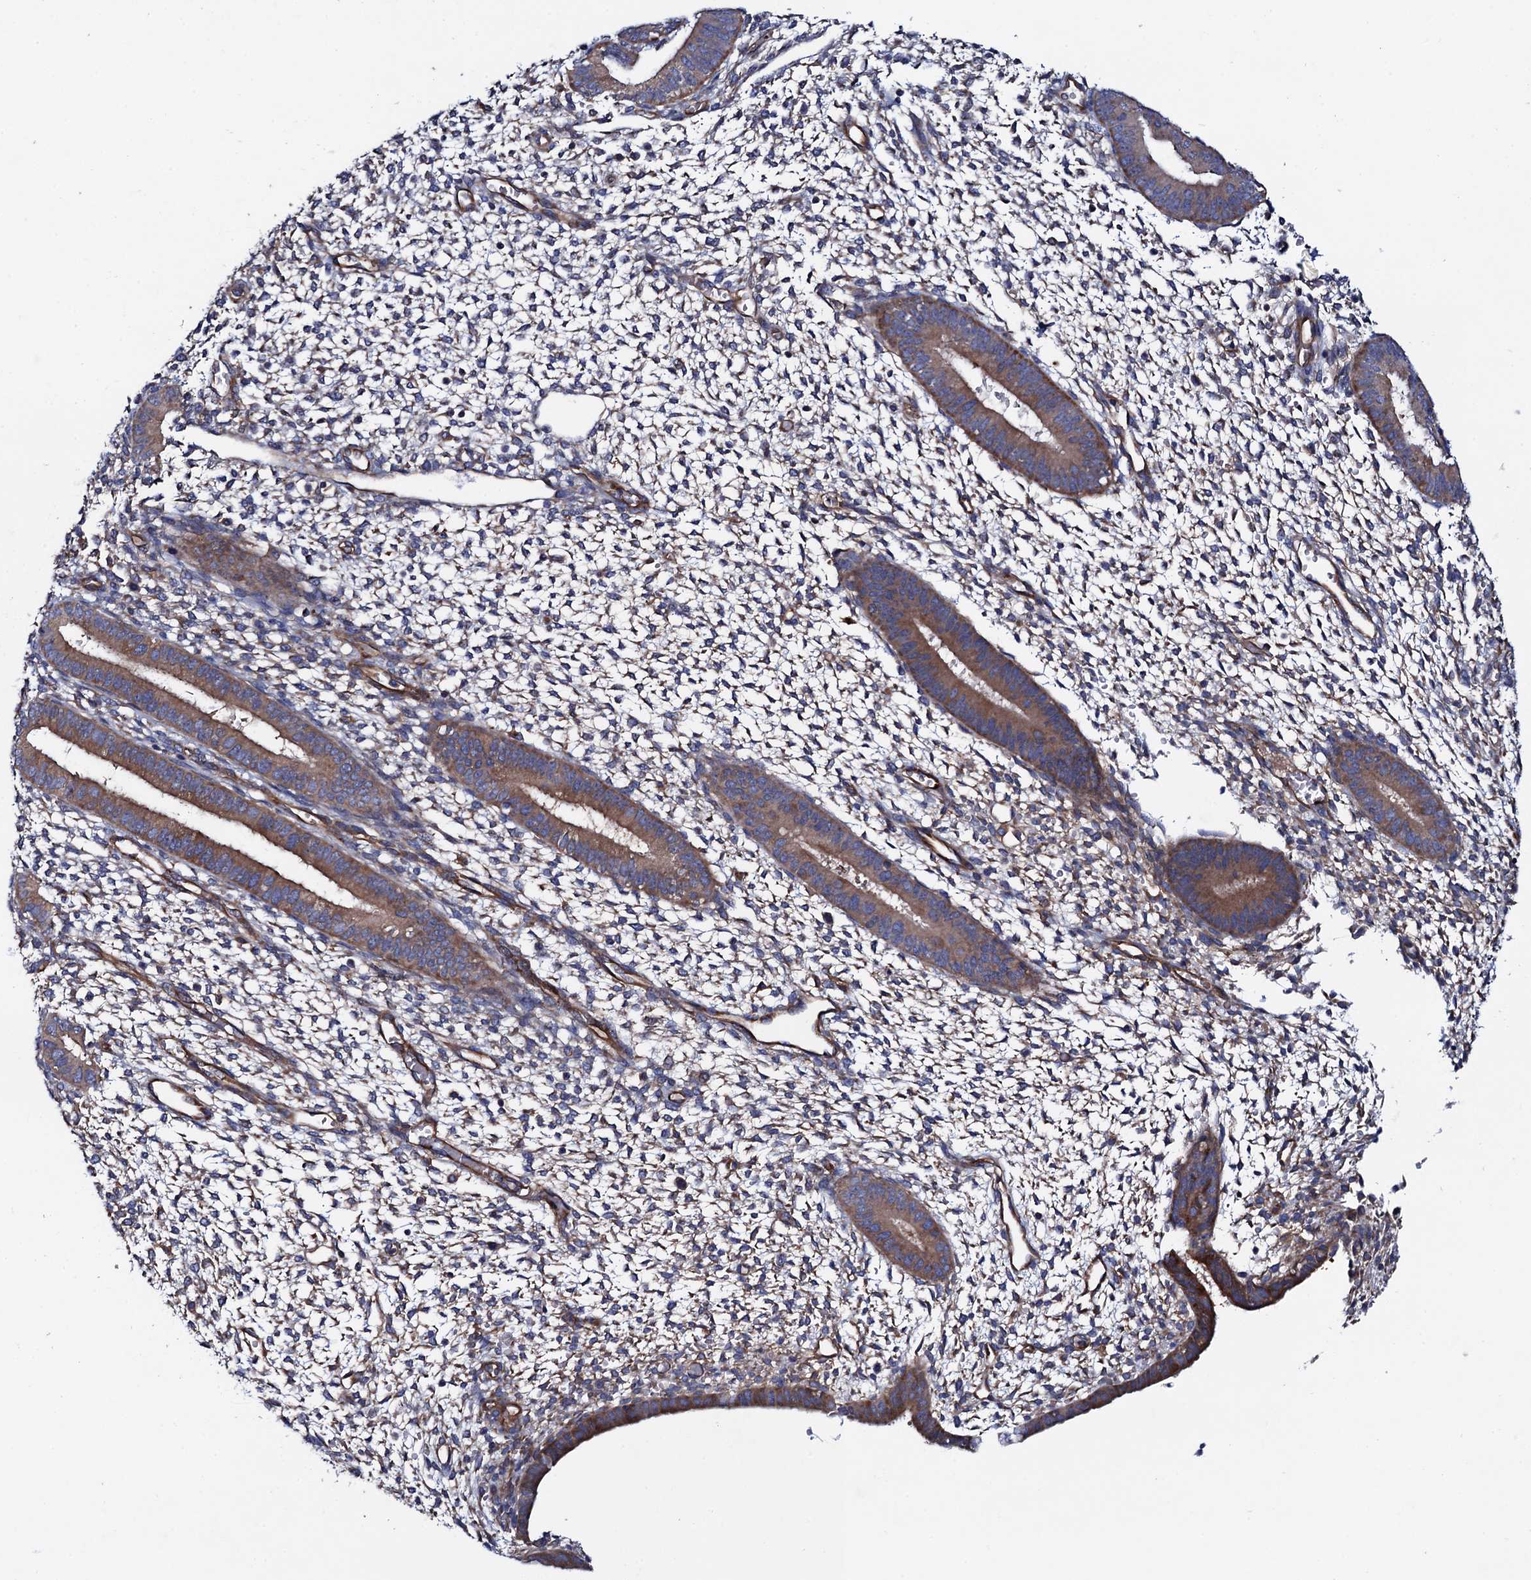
{"staining": {"intensity": "weak", "quantity": "<25%", "location": "cytoplasmic/membranous"}, "tissue": "endometrium", "cell_type": "Cells in endometrial stroma", "image_type": "normal", "snomed": [{"axis": "morphology", "description": "Normal tissue, NOS"}, {"axis": "topography", "description": "Endometrium"}], "caption": "High power microscopy photomicrograph of an immunohistochemistry micrograph of benign endometrium, revealing no significant staining in cells in endometrial stroma.", "gene": "MRPL48", "patient": {"sex": "female", "age": 46}}